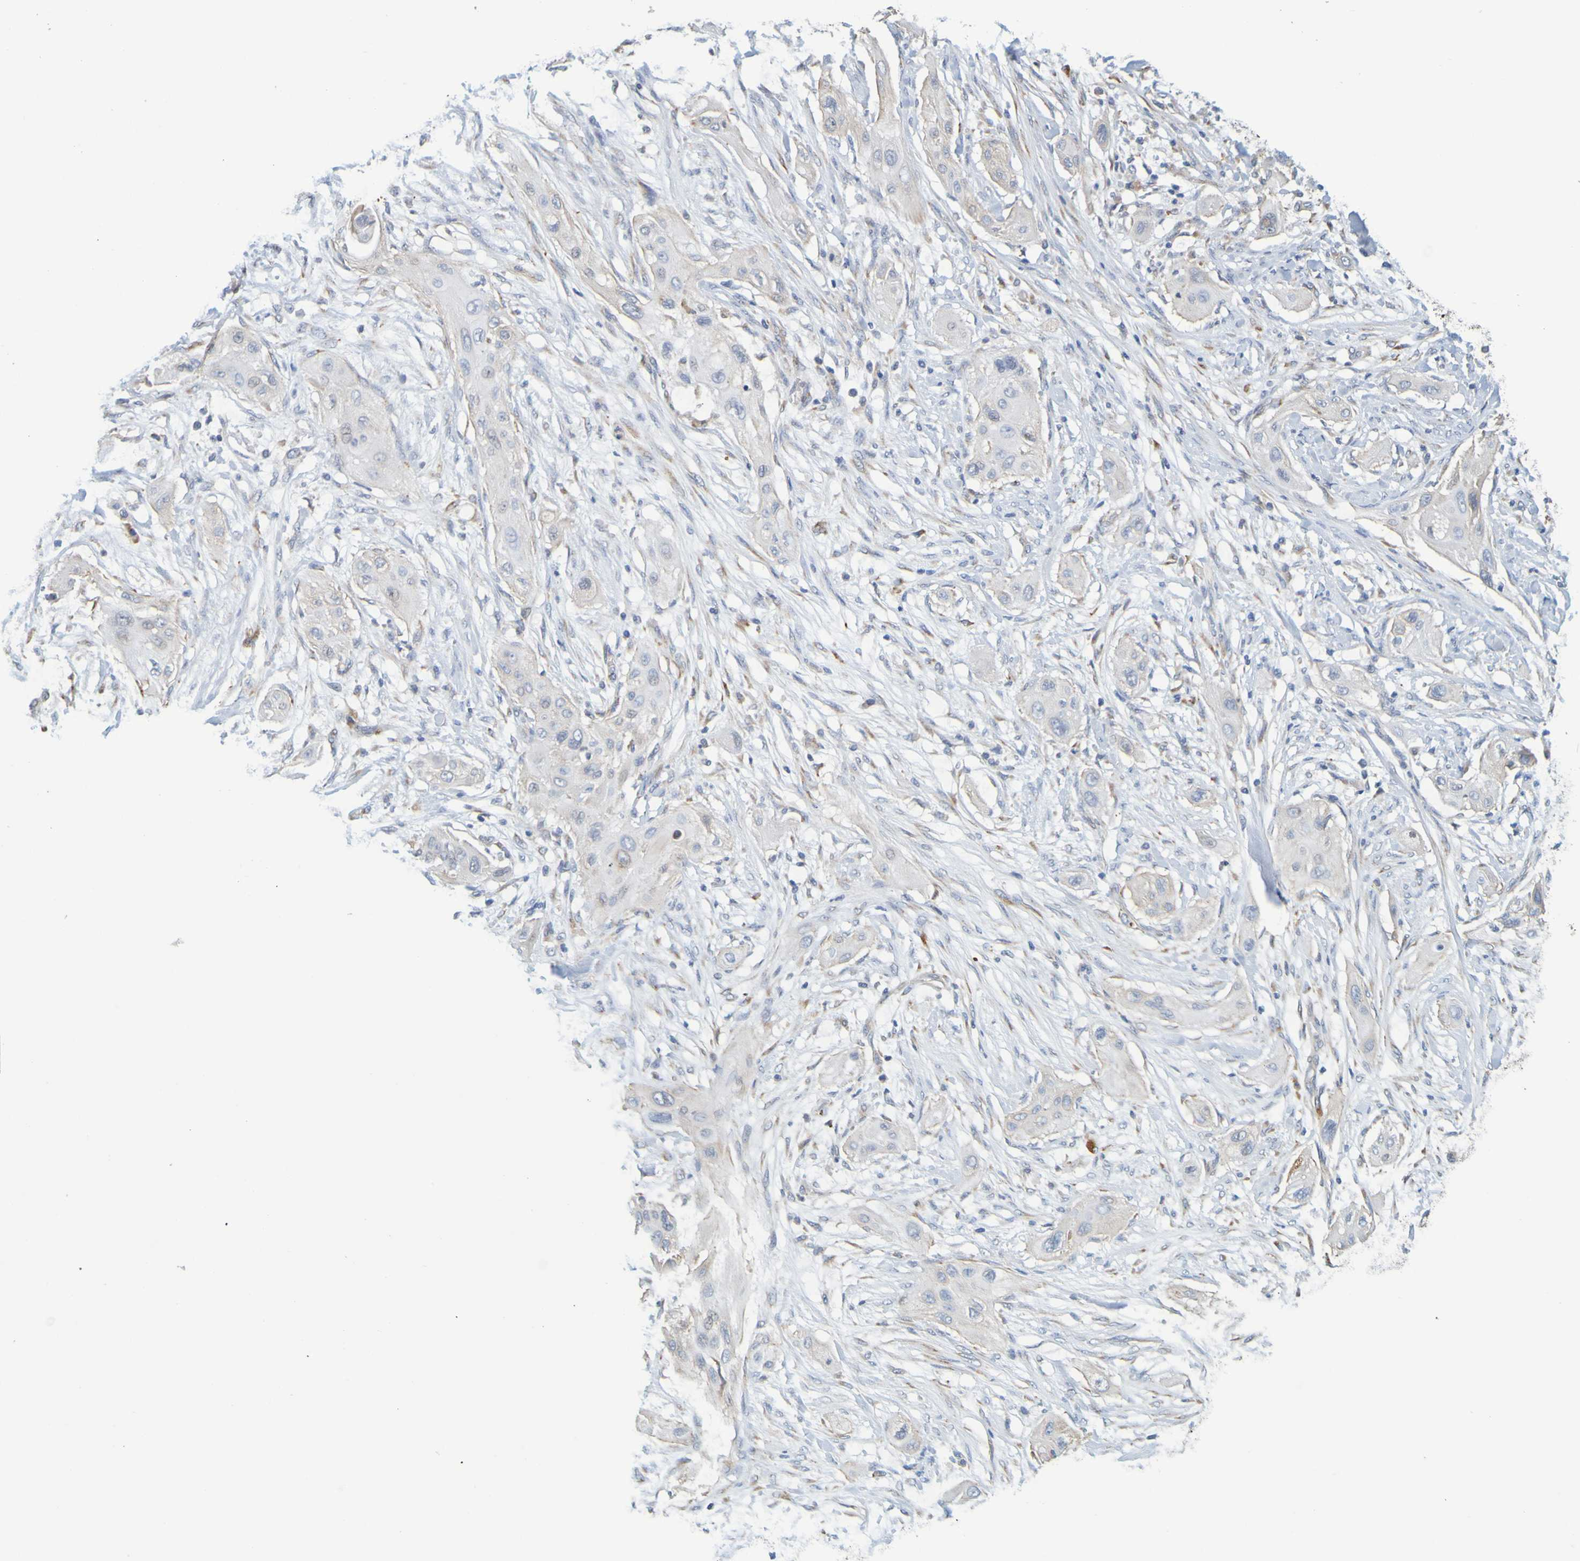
{"staining": {"intensity": "weak", "quantity": "25%-75%", "location": "cytoplasmic/membranous"}, "tissue": "lung cancer", "cell_type": "Tumor cells", "image_type": "cancer", "snomed": [{"axis": "morphology", "description": "Squamous cell carcinoma, NOS"}, {"axis": "topography", "description": "Lung"}], "caption": "Squamous cell carcinoma (lung) stained with immunohistochemistry exhibits weak cytoplasmic/membranous staining in about 25%-75% of tumor cells.", "gene": "SIL1", "patient": {"sex": "female", "age": 47}}